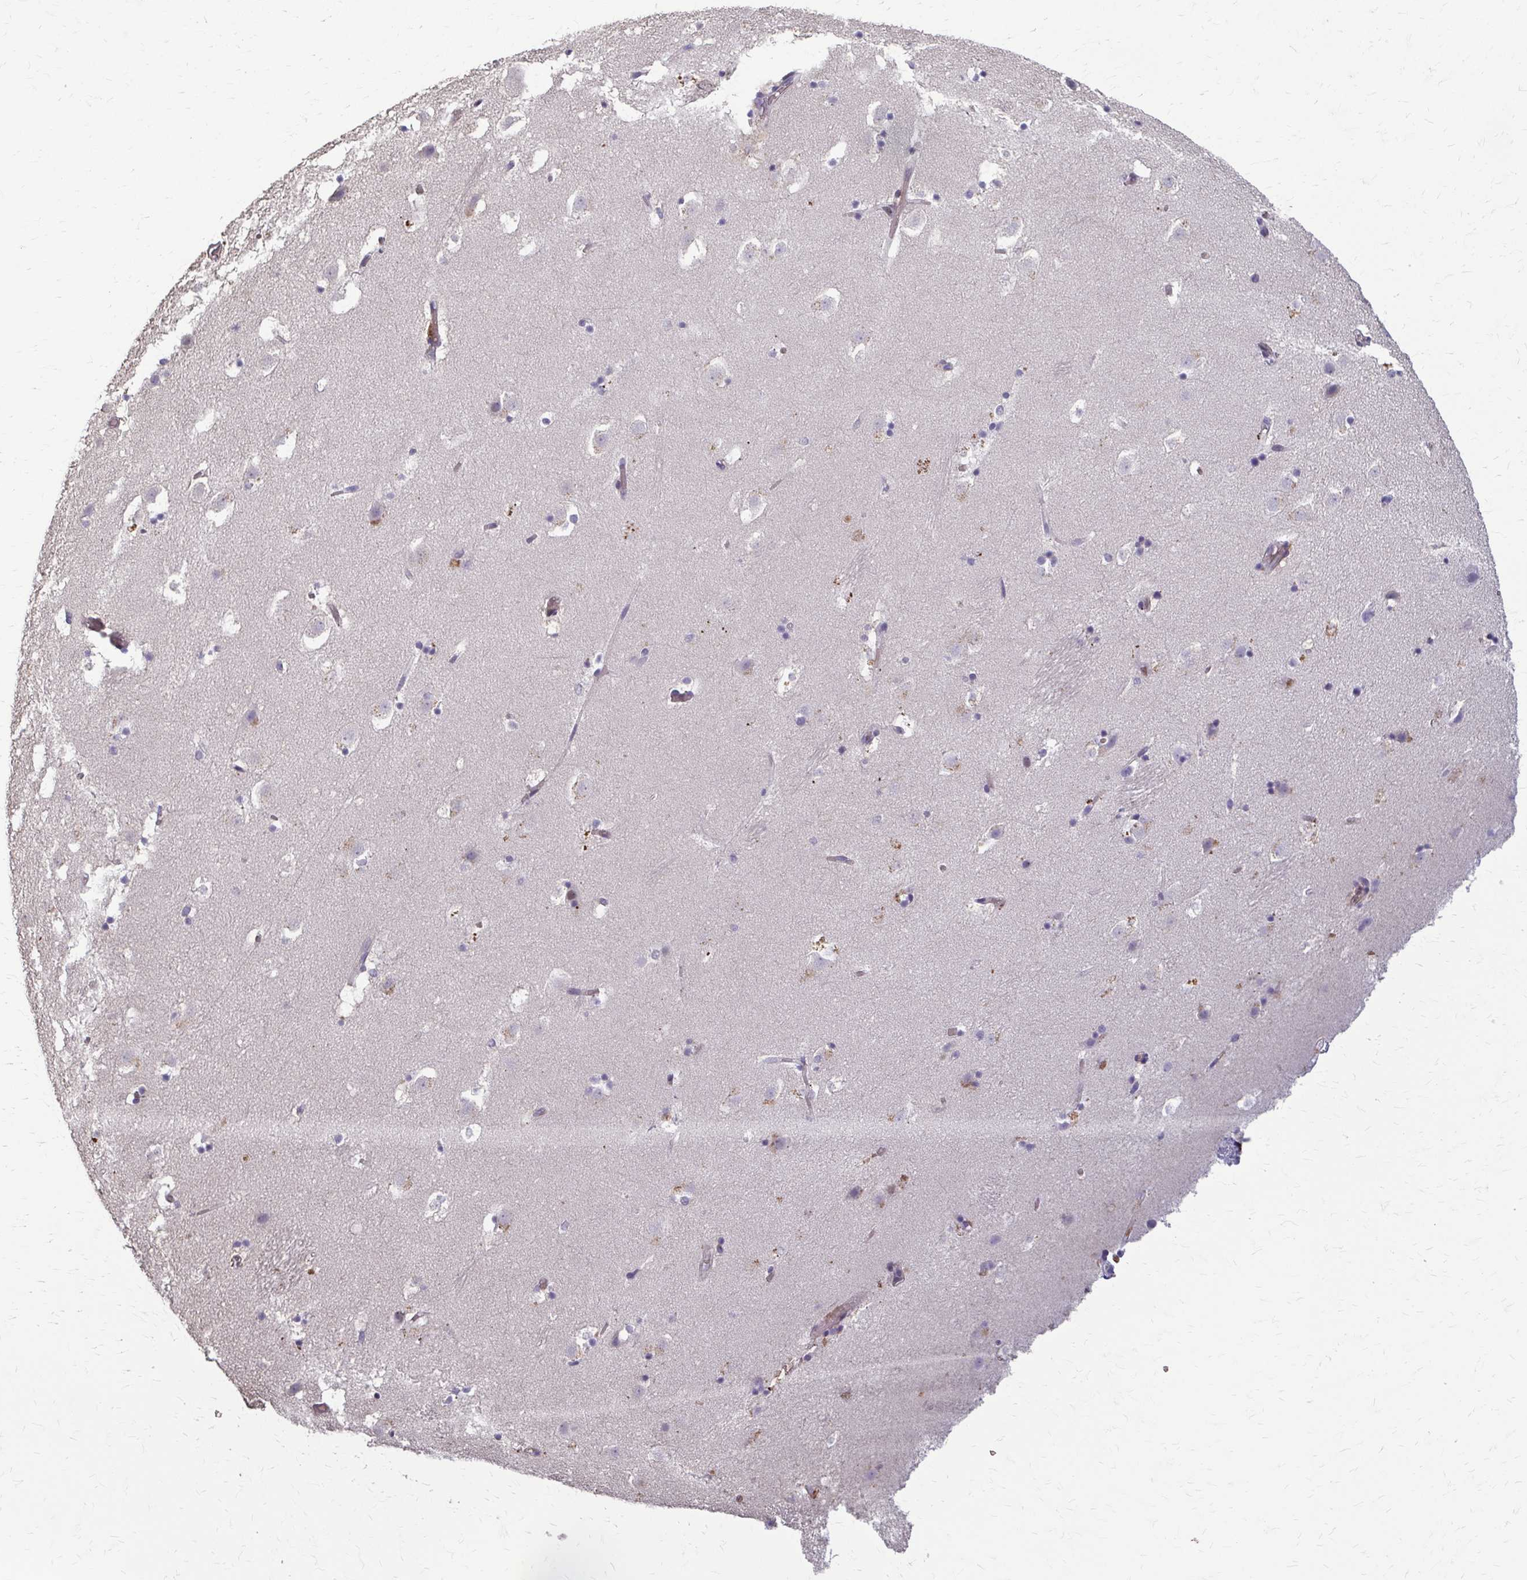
{"staining": {"intensity": "negative", "quantity": "none", "location": "none"}, "tissue": "caudate", "cell_type": "Glial cells", "image_type": "normal", "snomed": [{"axis": "morphology", "description": "Normal tissue, NOS"}, {"axis": "topography", "description": "Lateral ventricle wall"}], "caption": "Immunohistochemistry (IHC) micrograph of unremarkable caudate: caudate stained with DAB displays no significant protein positivity in glial cells.", "gene": "ZNF34", "patient": {"sex": "male", "age": 37}}